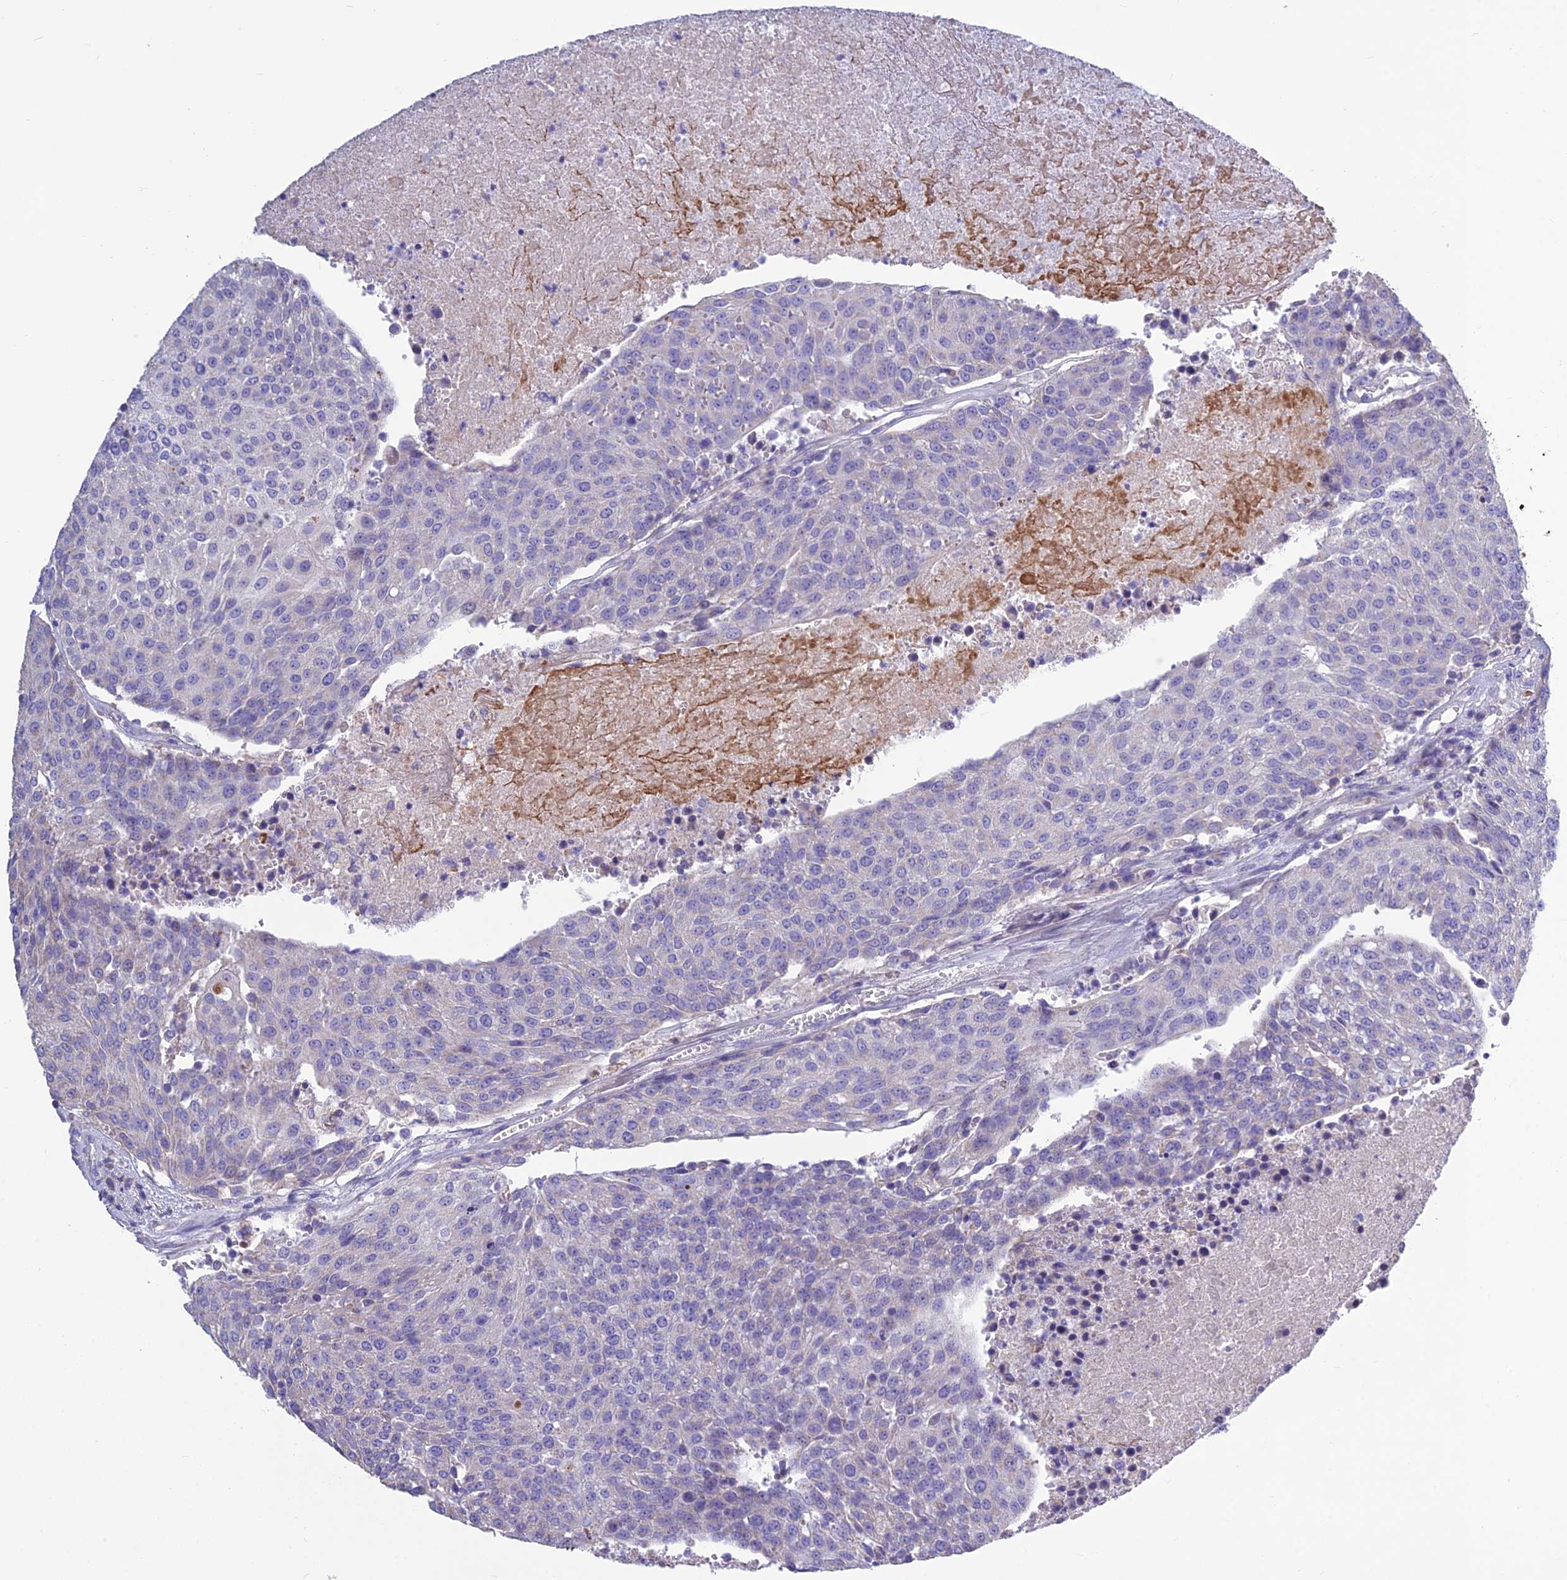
{"staining": {"intensity": "negative", "quantity": "none", "location": "none"}, "tissue": "urothelial cancer", "cell_type": "Tumor cells", "image_type": "cancer", "snomed": [{"axis": "morphology", "description": "Urothelial carcinoma, High grade"}, {"axis": "topography", "description": "Urinary bladder"}], "caption": "Histopathology image shows no significant protein expression in tumor cells of urothelial carcinoma (high-grade).", "gene": "BHMT2", "patient": {"sex": "female", "age": 85}}